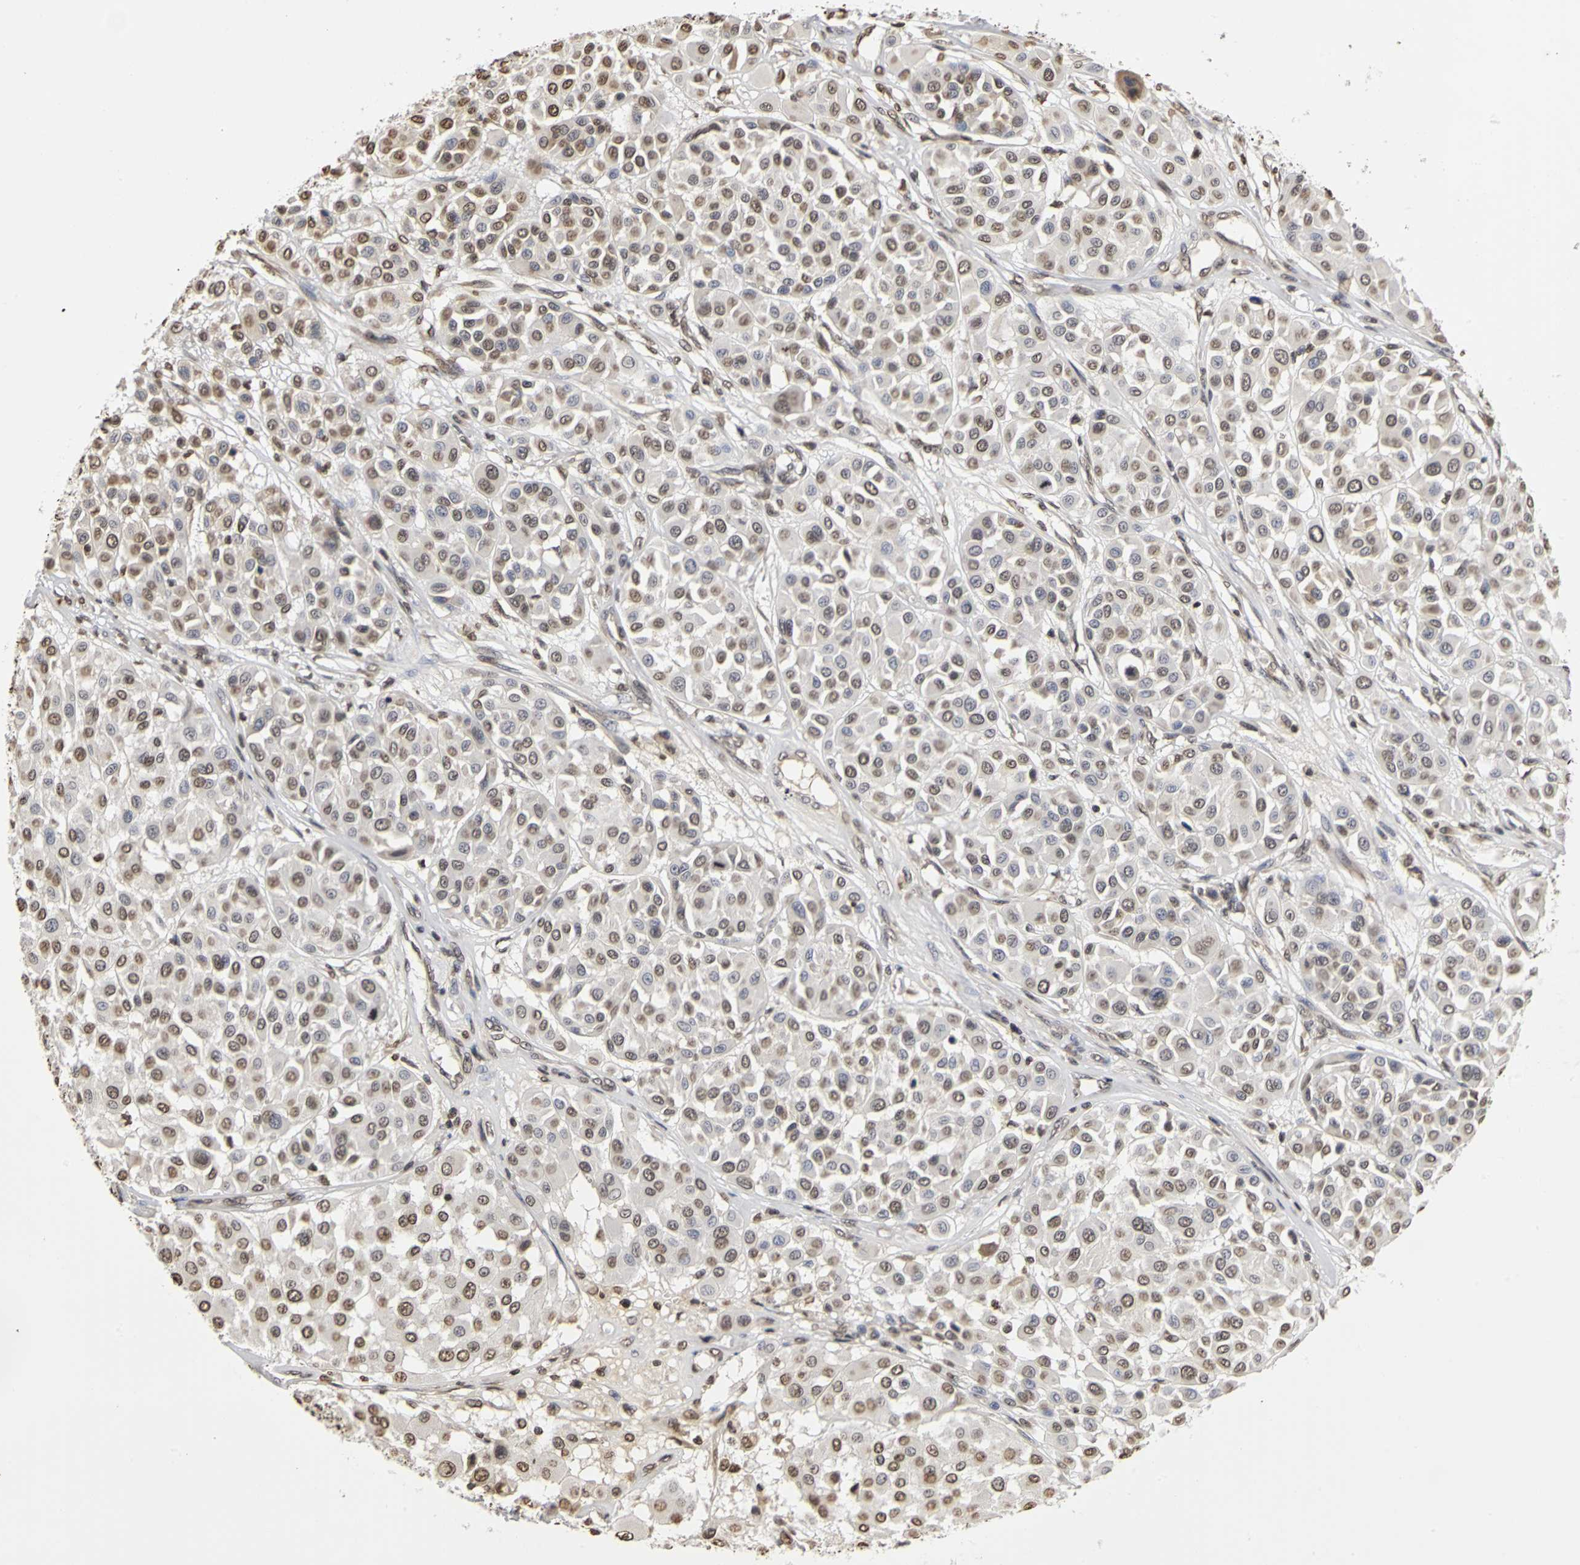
{"staining": {"intensity": "weak", "quantity": "25%-75%", "location": "nuclear"}, "tissue": "melanoma", "cell_type": "Tumor cells", "image_type": "cancer", "snomed": [{"axis": "morphology", "description": "Malignant melanoma, Metastatic site"}, {"axis": "topography", "description": "Soft tissue"}], "caption": "Tumor cells exhibit low levels of weak nuclear expression in about 25%-75% of cells in malignant melanoma (metastatic site).", "gene": "ERCC2", "patient": {"sex": "male", "age": 41}}